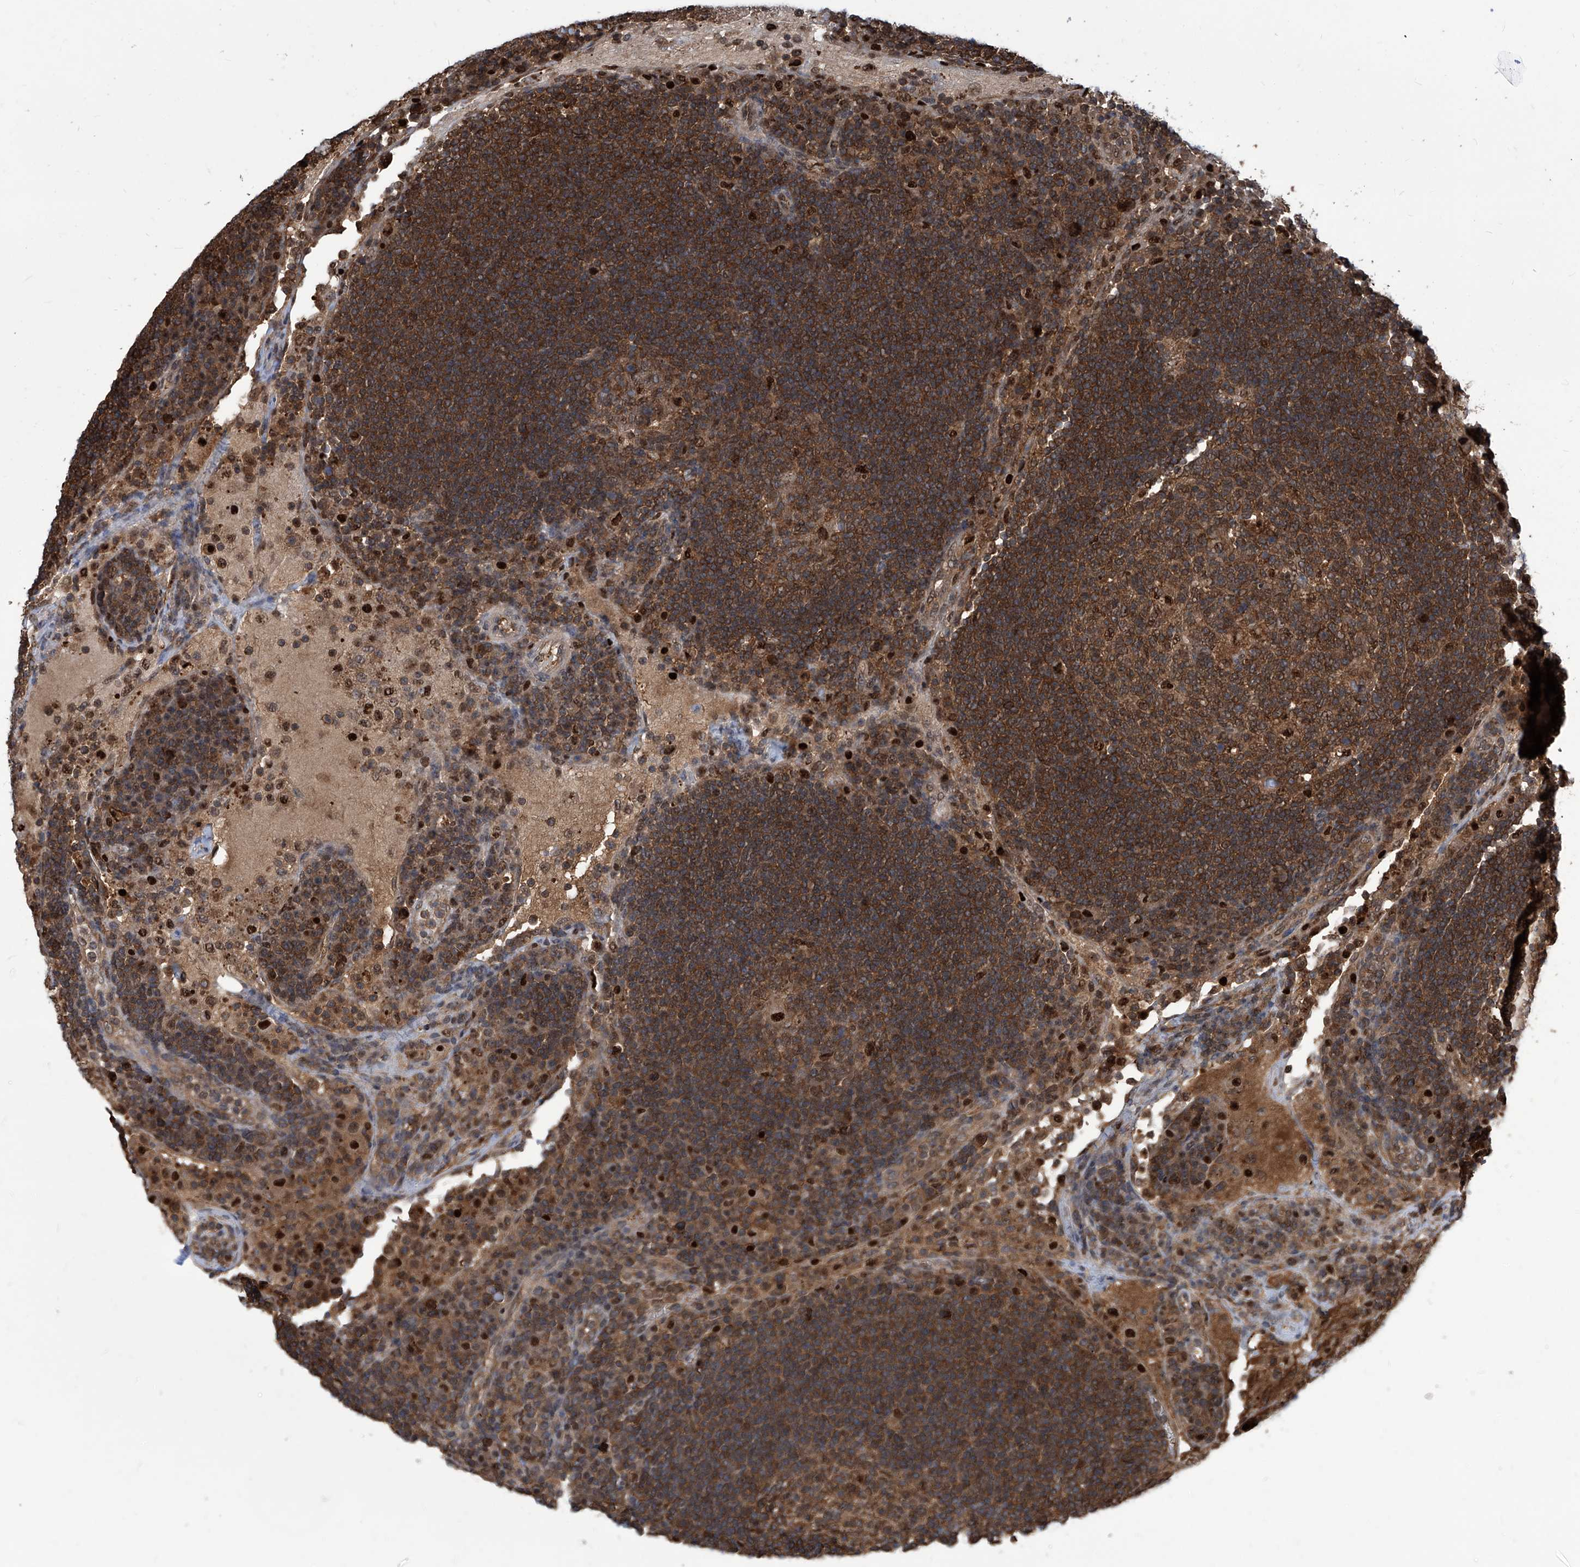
{"staining": {"intensity": "strong", "quantity": ">75%", "location": "cytoplasmic/membranous"}, "tissue": "lymph node", "cell_type": "Germinal center cells", "image_type": "normal", "snomed": [{"axis": "morphology", "description": "Normal tissue, NOS"}, {"axis": "topography", "description": "Lymph node"}], "caption": "Protein staining reveals strong cytoplasmic/membranous positivity in approximately >75% of germinal center cells in normal lymph node.", "gene": "PSMB1", "patient": {"sex": "female", "age": 53}}